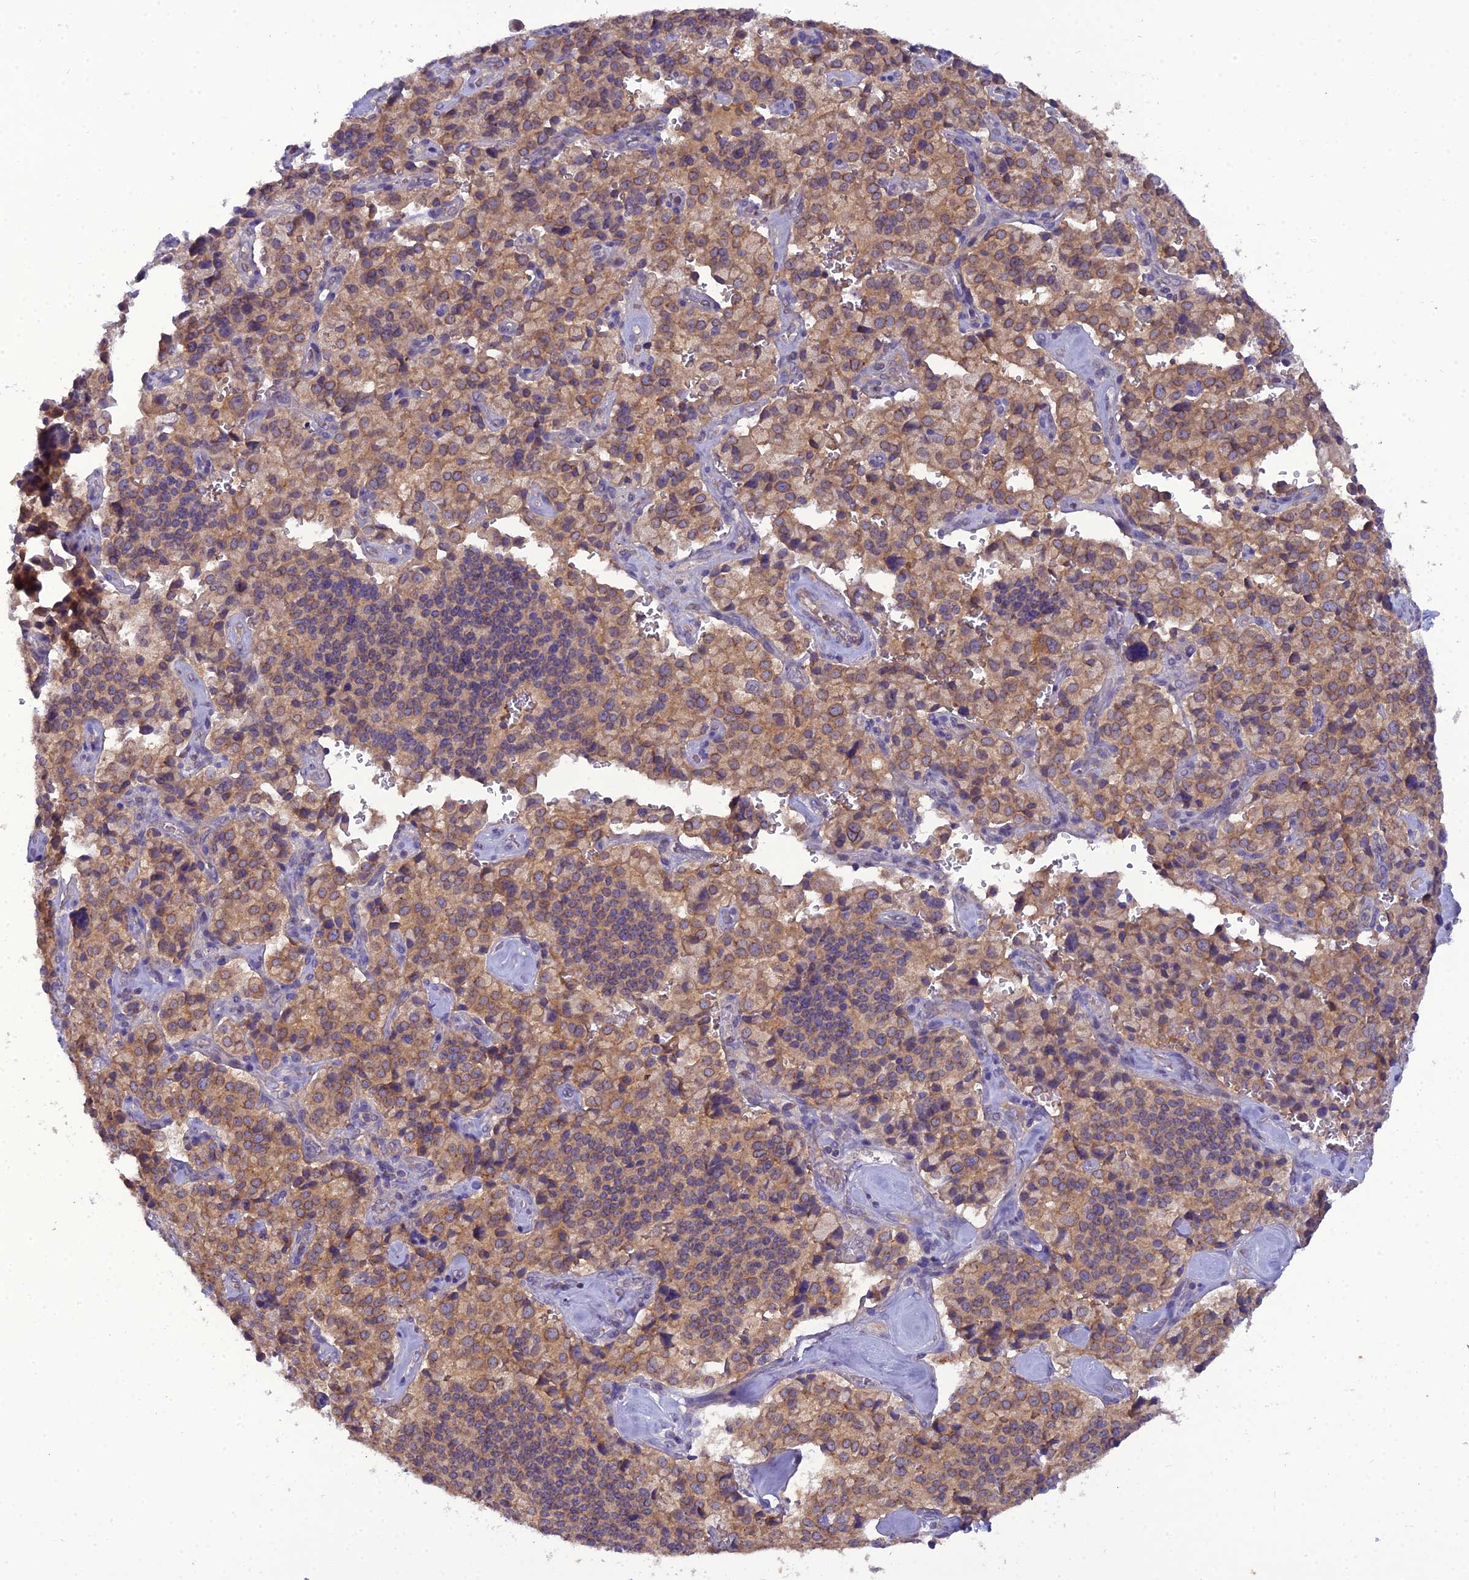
{"staining": {"intensity": "moderate", "quantity": ">75%", "location": "cytoplasmic/membranous,nuclear"}, "tissue": "pancreatic cancer", "cell_type": "Tumor cells", "image_type": "cancer", "snomed": [{"axis": "morphology", "description": "Adenocarcinoma, NOS"}, {"axis": "topography", "description": "Pancreas"}], "caption": "Tumor cells reveal medium levels of moderate cytoplasmic/membranous and nuclear expression in about >75% of cells in human pancreatic cancer.", "gene": "GOLPH3", "patient": {"sex": "male", "age": 65}}